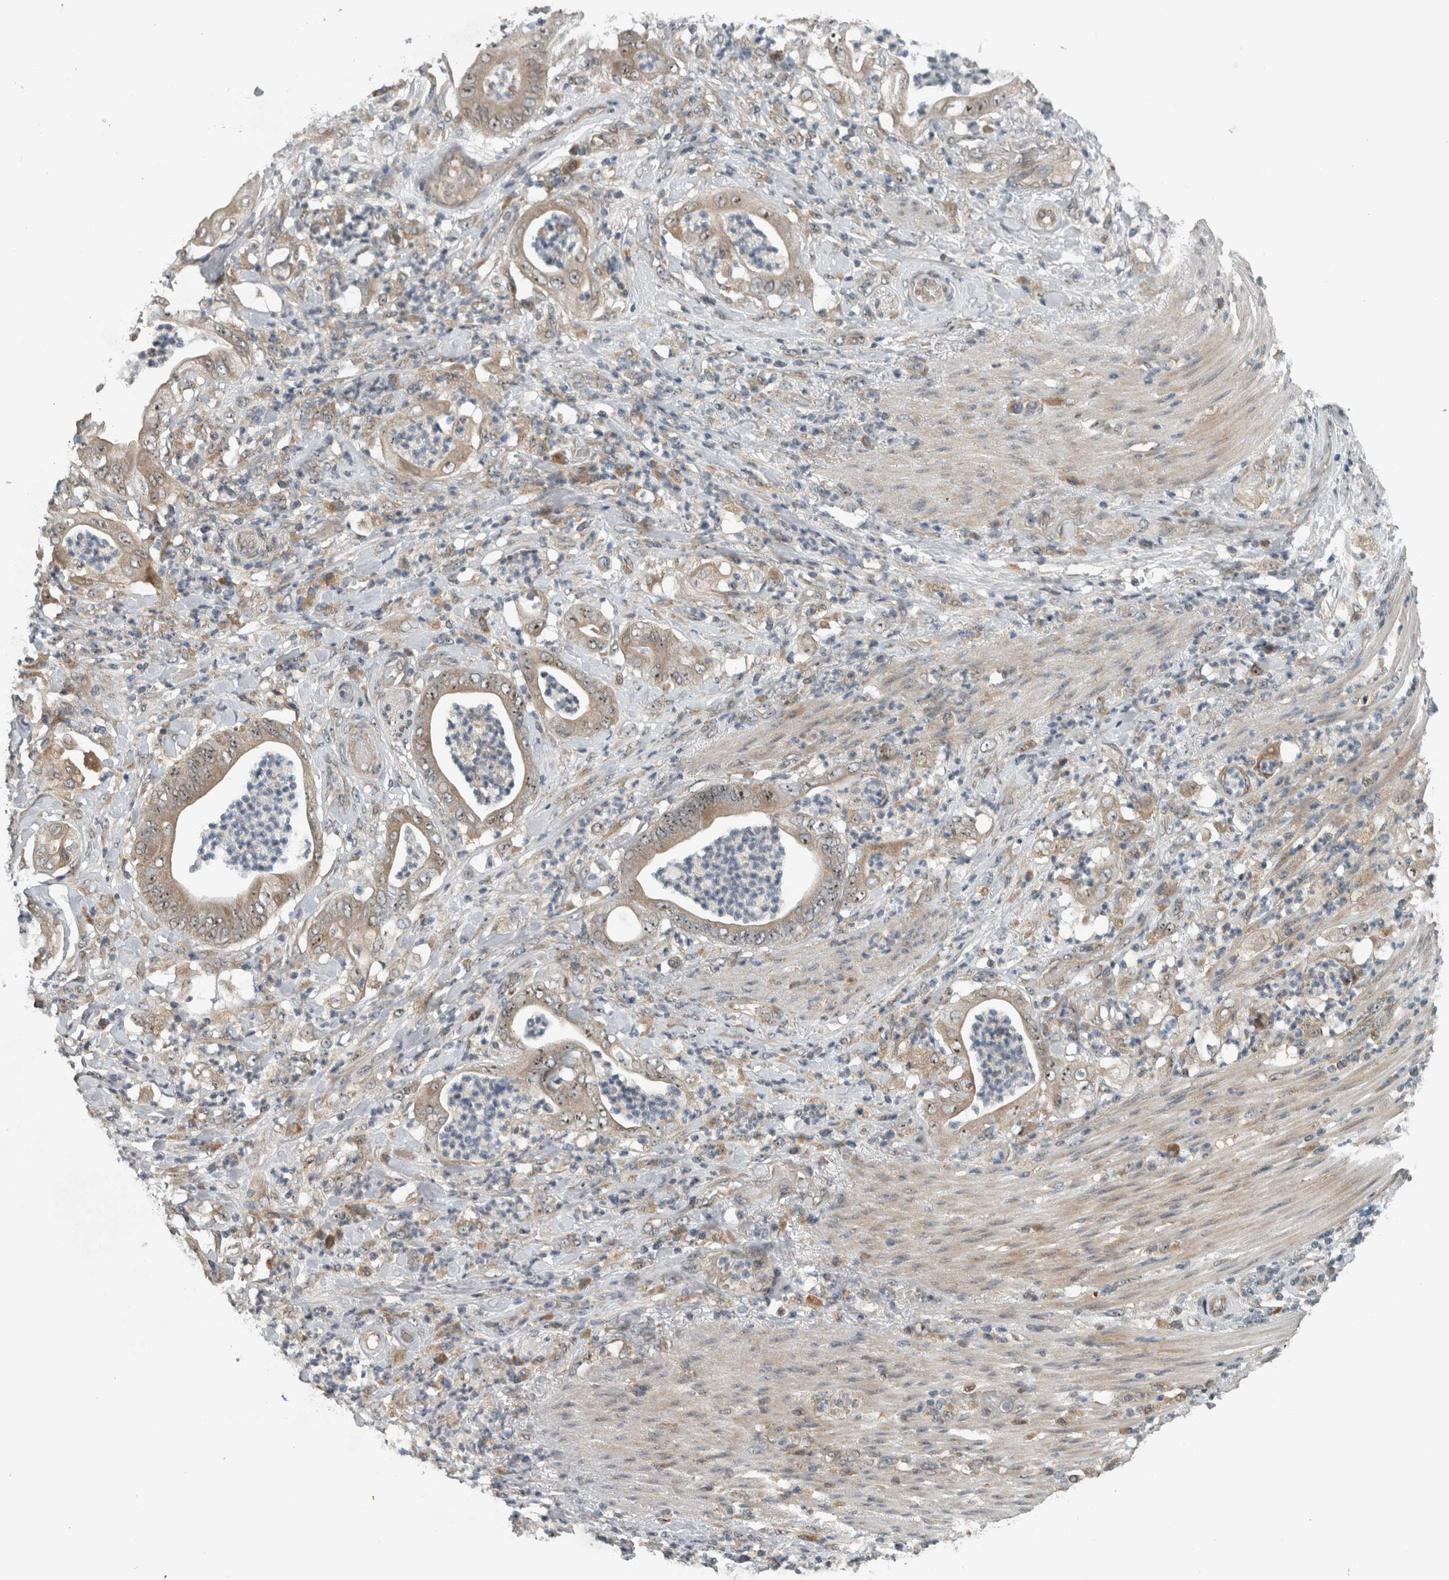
{"staining": {"intensity": "weak", "quantity": ">75%", "location": "cytoplasmic/membranous,nuclear"}, "tissue": "stomach cancer", "cell_type": "Tumor cells", "image_type": "cancer", "snomed": [{"axis": "morphology", "description": "Adenocarcinoma, NOS"}, {"axis": "topography", "description": "Stomach"}], "caption": "Brown immunohistochemical staining in stomach cancer exhibits weak cytoplasmic/membranous and nuclear expression in about >75% of tumor cells.", "gene": "GPR137B", "patient": {"sex": "female", "age": 73}}